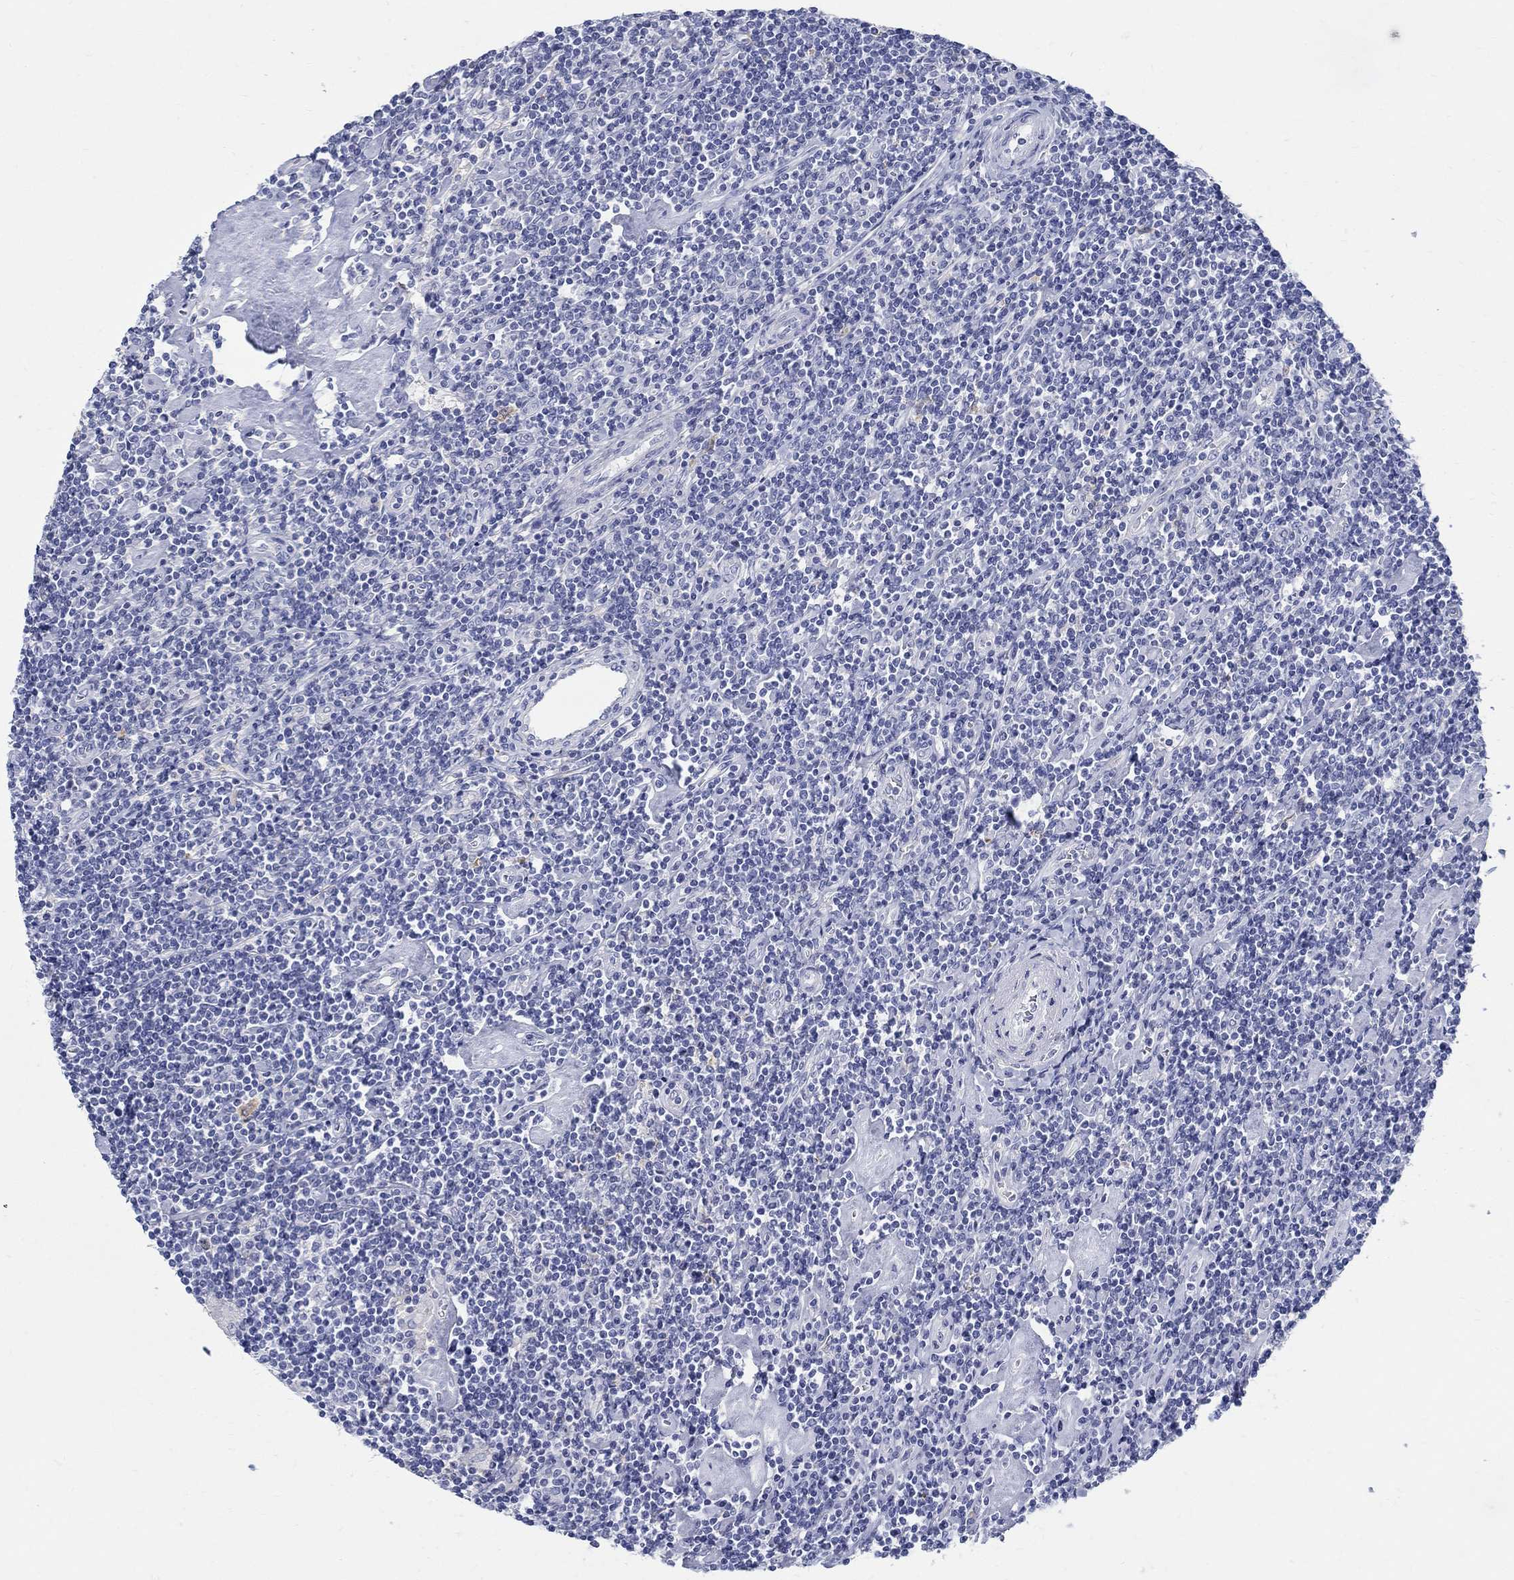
{"staining": {"intensity": "negative", "quantity": "none", "location": "none"}, "tissue": "lymphoma", "cell_type": "Tumor cells", "image_type": "cancer", "snomed": [{"axis": "morphology", "description": "Hodgkin's disease, NOS"}, {"axis": "topography", "description": "Lymph node"}], "caption": "Immunohistochemical staining of human Hodgkin's disease reveals no significant staining in tumor cells. (Immunohistochemistry (ihc), brightfield microscopy, high magnification).", "gene": "SOX2", "patient": {"sex": "male", "age": 40}}